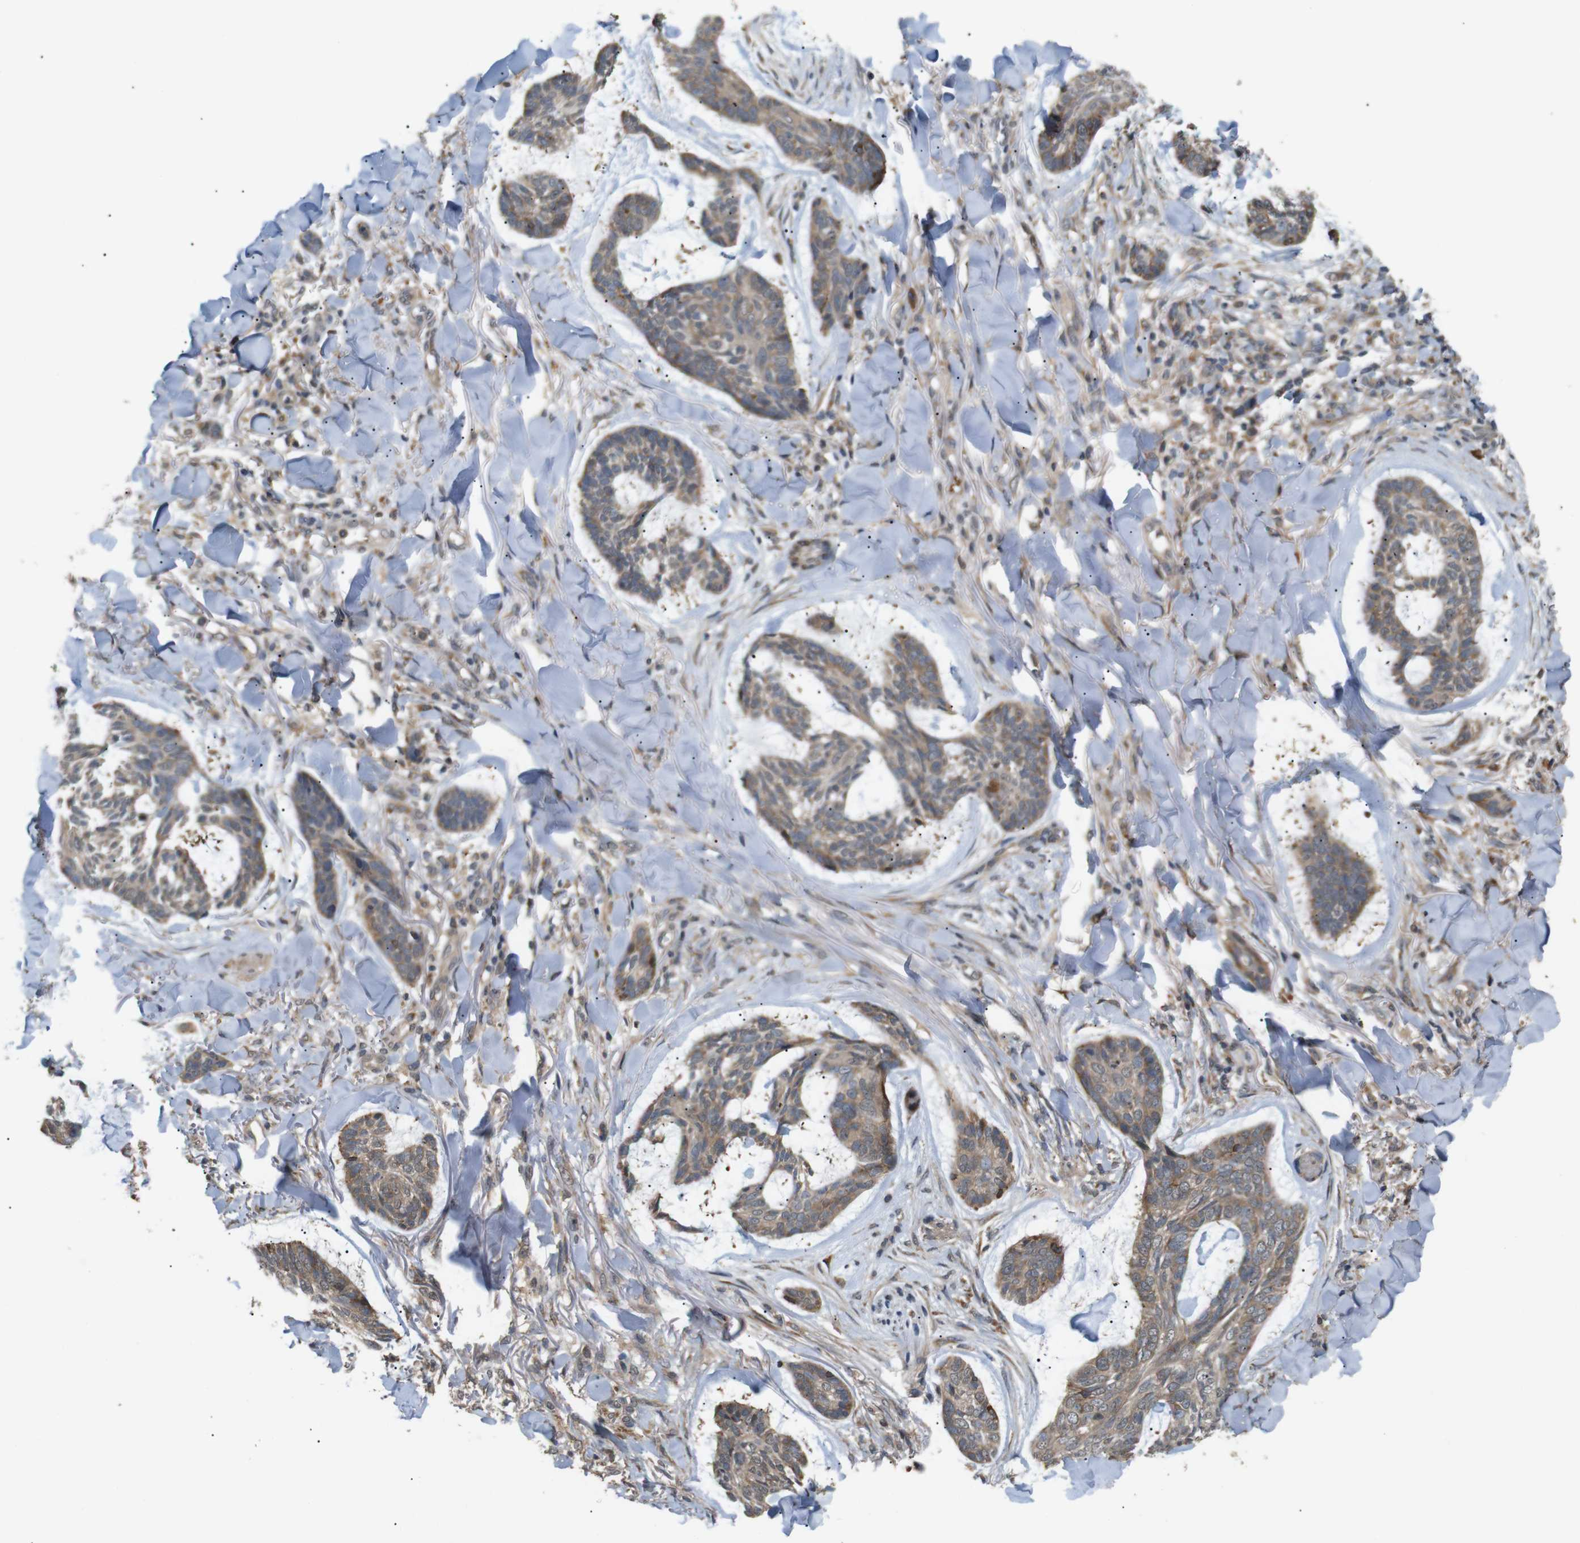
{"staining": {"intensity": "moderate", "quantity": ">75%", "location": "cytoplasmic/membranous"}, "tissue": "skin cancer", "cell_type": "Tumor cells", "image_type": "cancer", "snomed": [{"axis": "morphology", "description": "Basal cell carcinoma"}, {"axis": "topography", "description": "Skin"}], "caption": "Immunohistochemical staining of human skin cancer shows medium levels of moderate cytoplasmic/membranous positivity in about >75% of tumor cells. Immunohistochemistry (ihc) stains the protein in brown and the nuclei are stained blue.", "gene": "EPHB2", "patient": {"sex": "male", "age": 43}}